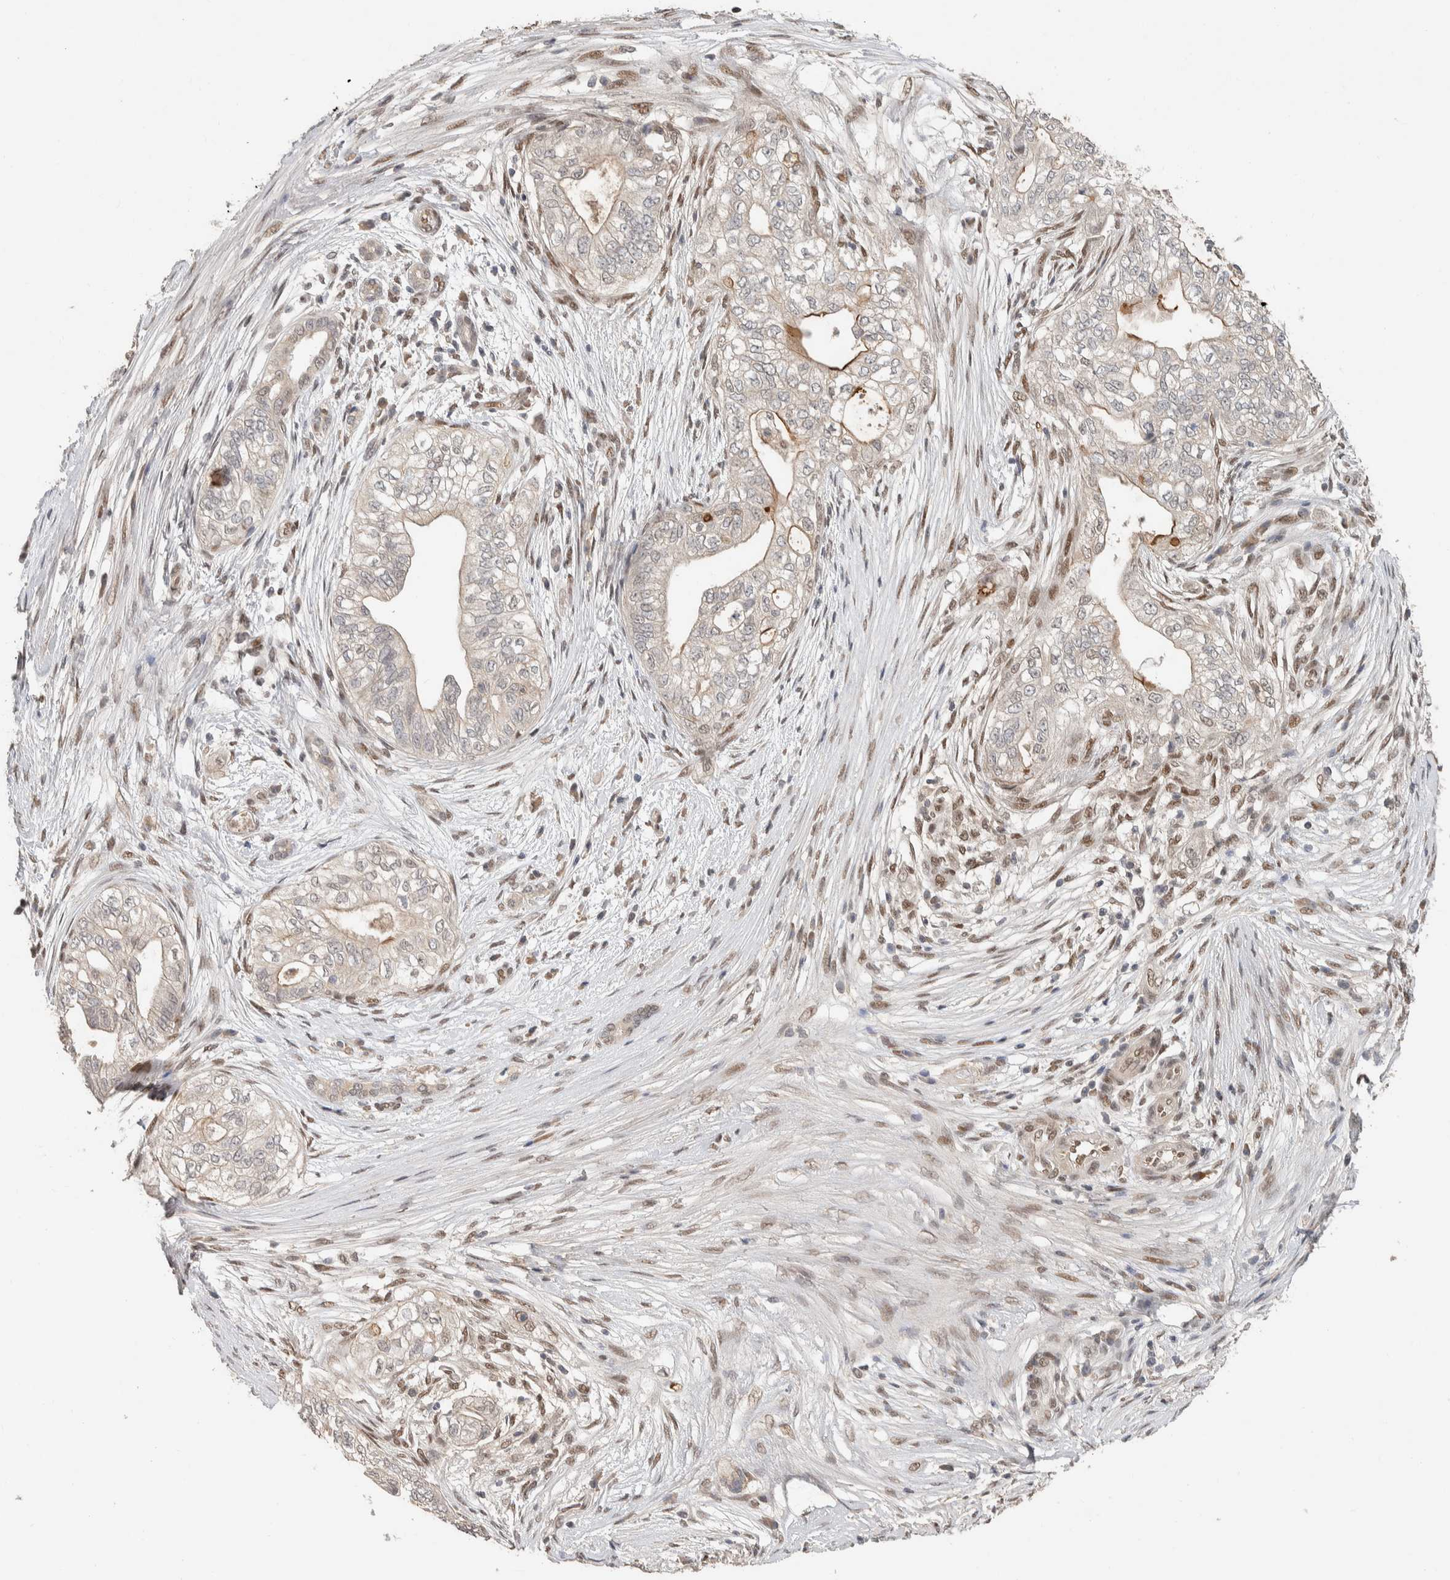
{"staining": {"intensity": "weak", "quantity": "<25%", "location": "cytoplasmic/membranous"}, "tissue": "pancreatic cancer", "cell_type": "Tumor cells", "image_type": "cancer", "snomed": [{"axis": "morphology", "description": "Adenocarcinoma, NOS"}, {"axis": "topography", "description": "Pancreas"}], "caption": "This is a micrograph of immunohistochemistry (IHC) staining of adenocarcinoma (pancreatic), which shows no expression in tumor cells. The staining was performed using DAB (3,3'-diaminobenzidine) to visualize the protein expression in brown, while the nuclei were stained in blue with hematoxylin (Magnification: 20x).", "gene": "CYSRT1", "patient": {"sex": "male", "age": 72}}